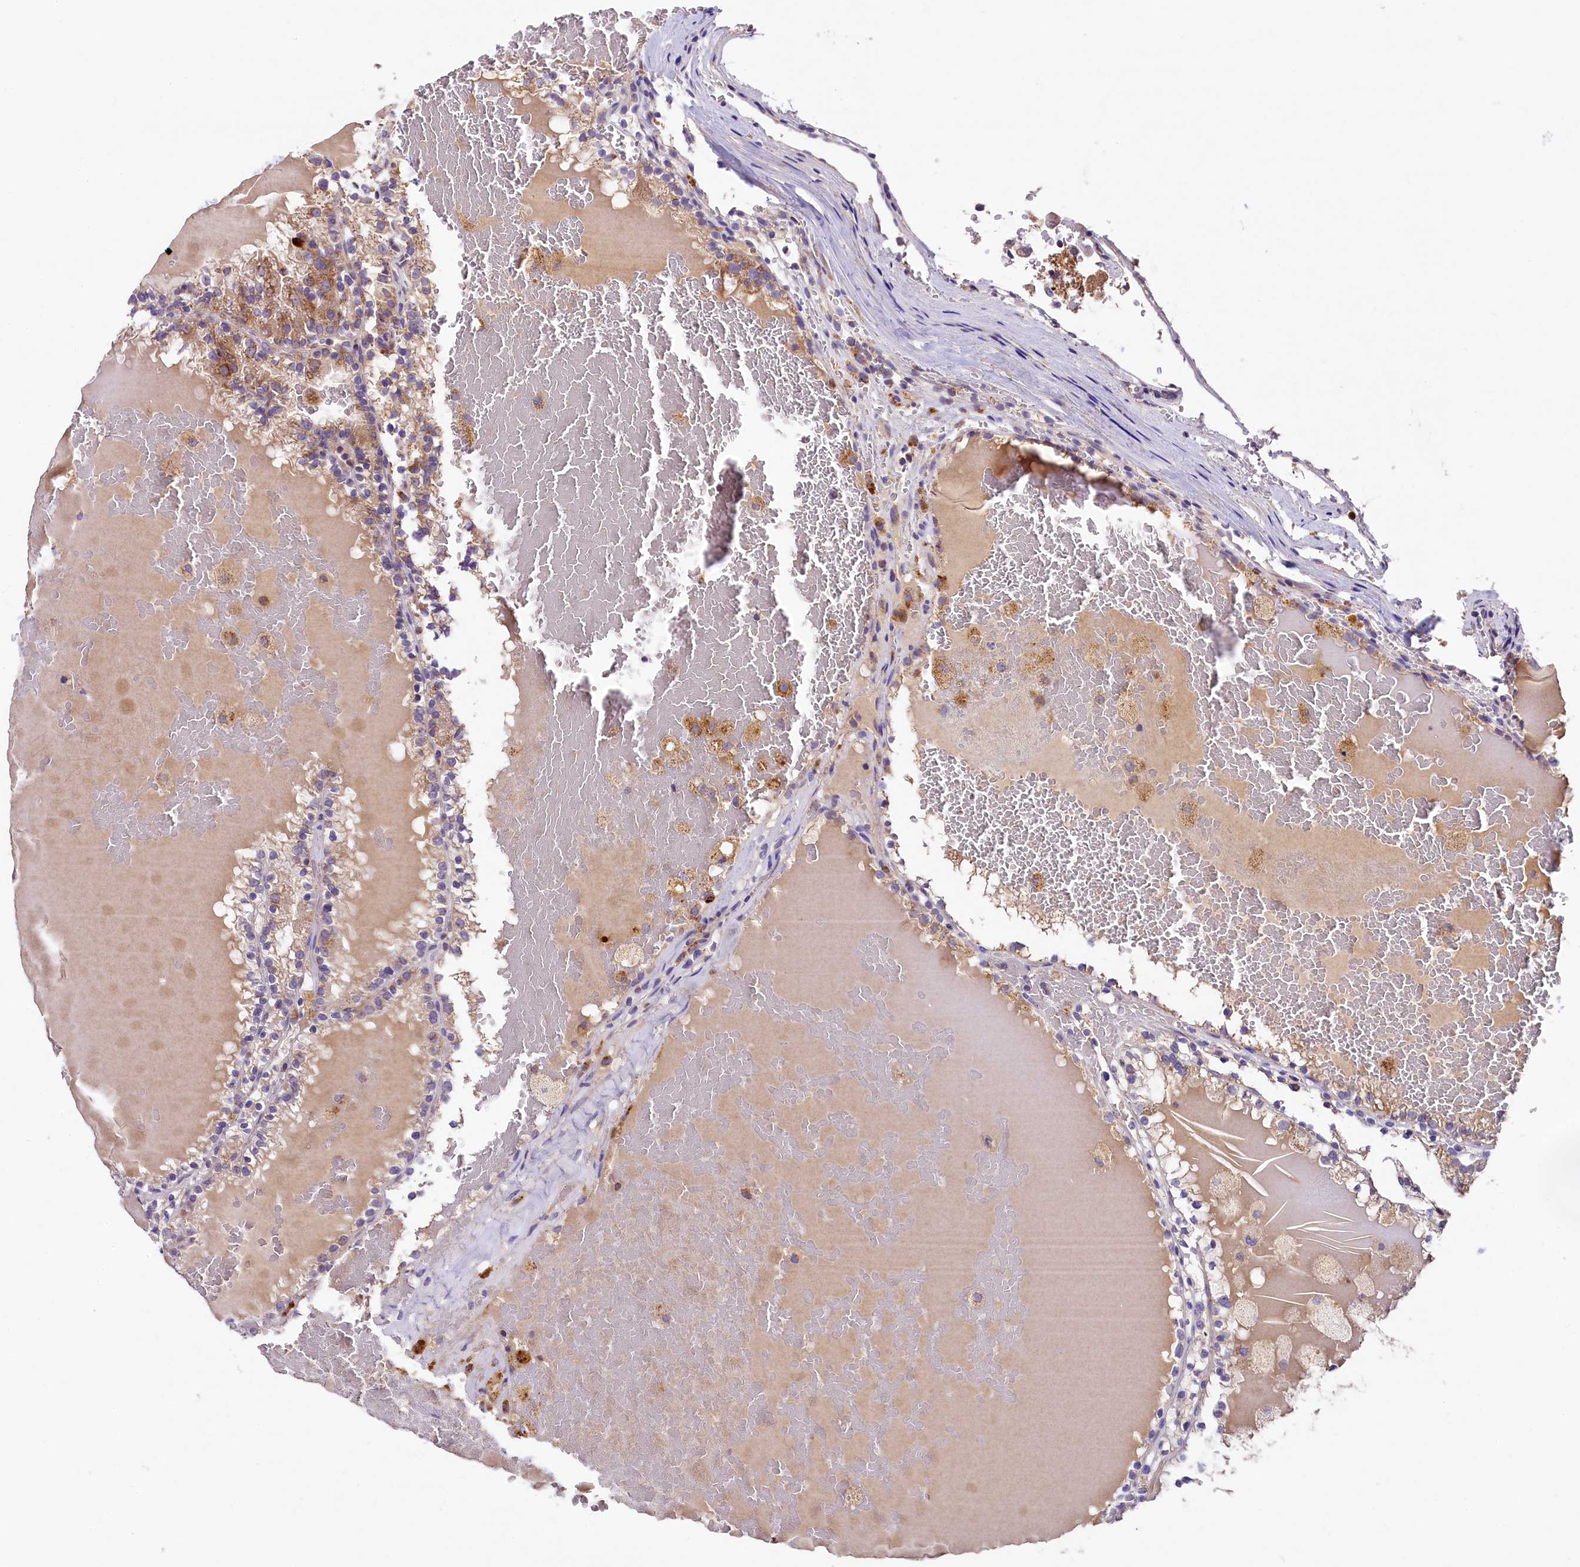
{"staining": {"intensity": "moderate", "quantity": "<25%", "location": "cytoplasmic/membranous"}, "tissue": "renal cancer", "cell_type": "Tumor cells", "image_type": "cancer", "snomed": [{"axis": "morphology", "description": "Adenocarcinoma, NOS"}, {"axis": "topography", "description": "Kidney"}], "caption": "Human renal cancer (adenocarcinoma) stained with a brown dye reveals moderate cytoplasmic/membranous positive positivity in approximately <25% of tumor cells.", "gene": "PMPCB", "patient": {"sex": "female", "age": 56}}